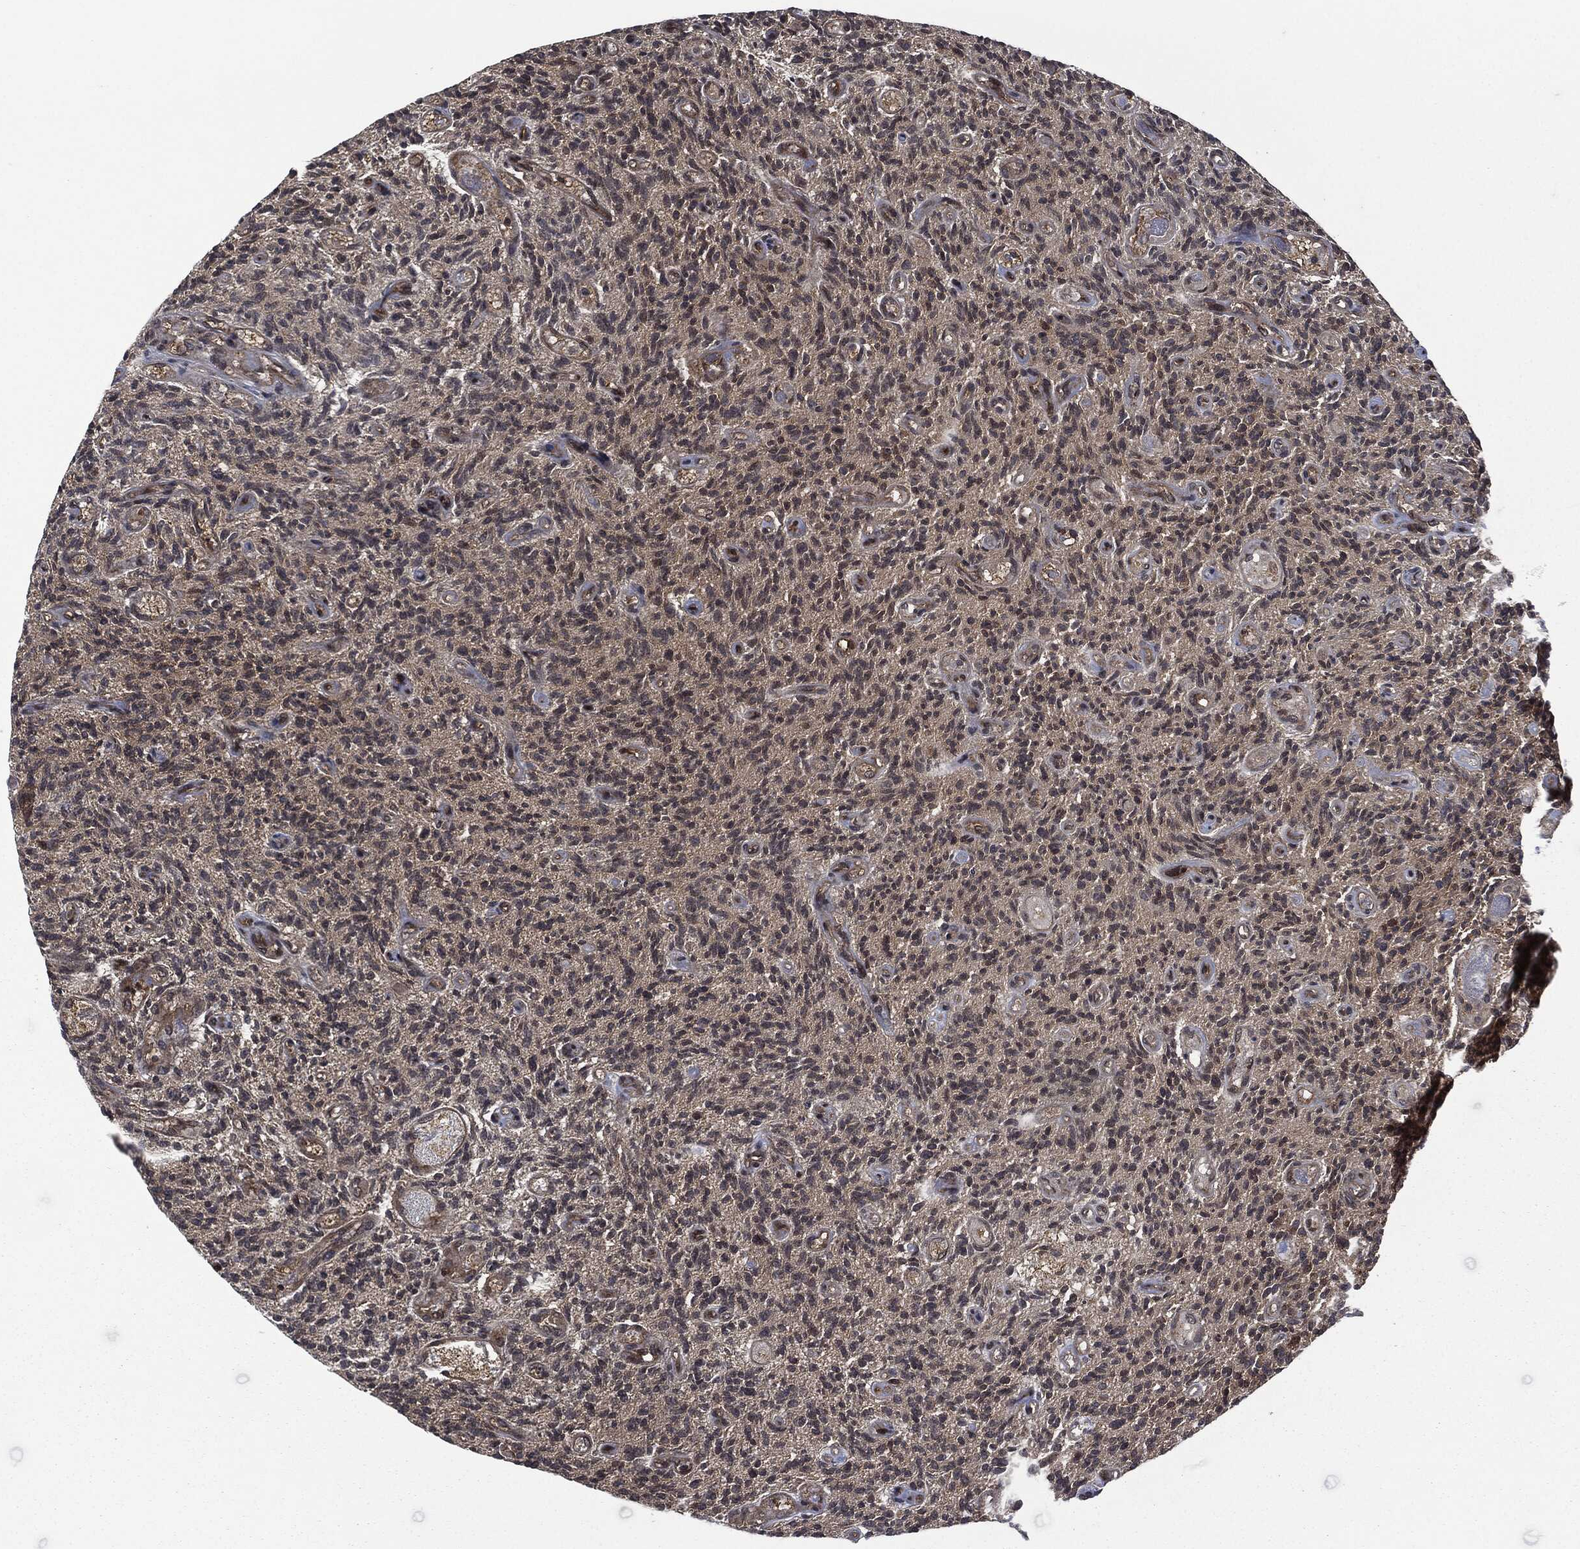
{"staining": {"intensity": "moderate", "quantity": "<25%", "location": "cytoplasmic/membranous"}, "tissue": "glioma", "cell_type": "Tumor cells", "image_type": "cancer", "snomed": [{"axis": "morphology", "description": "Glioma, malignant, High grade"}, {"axis": "topography", "description": "Brain"}], "caption": "Immunohistochemistry (IHC) photomicrograph of neoplastic tissue: high-grade glioma (malignant) stained using immunohistochemistry (IHC) demonstrates low levels of moderate protein expression localized specifically in the cytoplasmic/membranous of tumor cells, appearing as a cytoplasmic/membranous brown color.", "gene": "HRAS", "patient": {"sex": "male", "age": 64}}